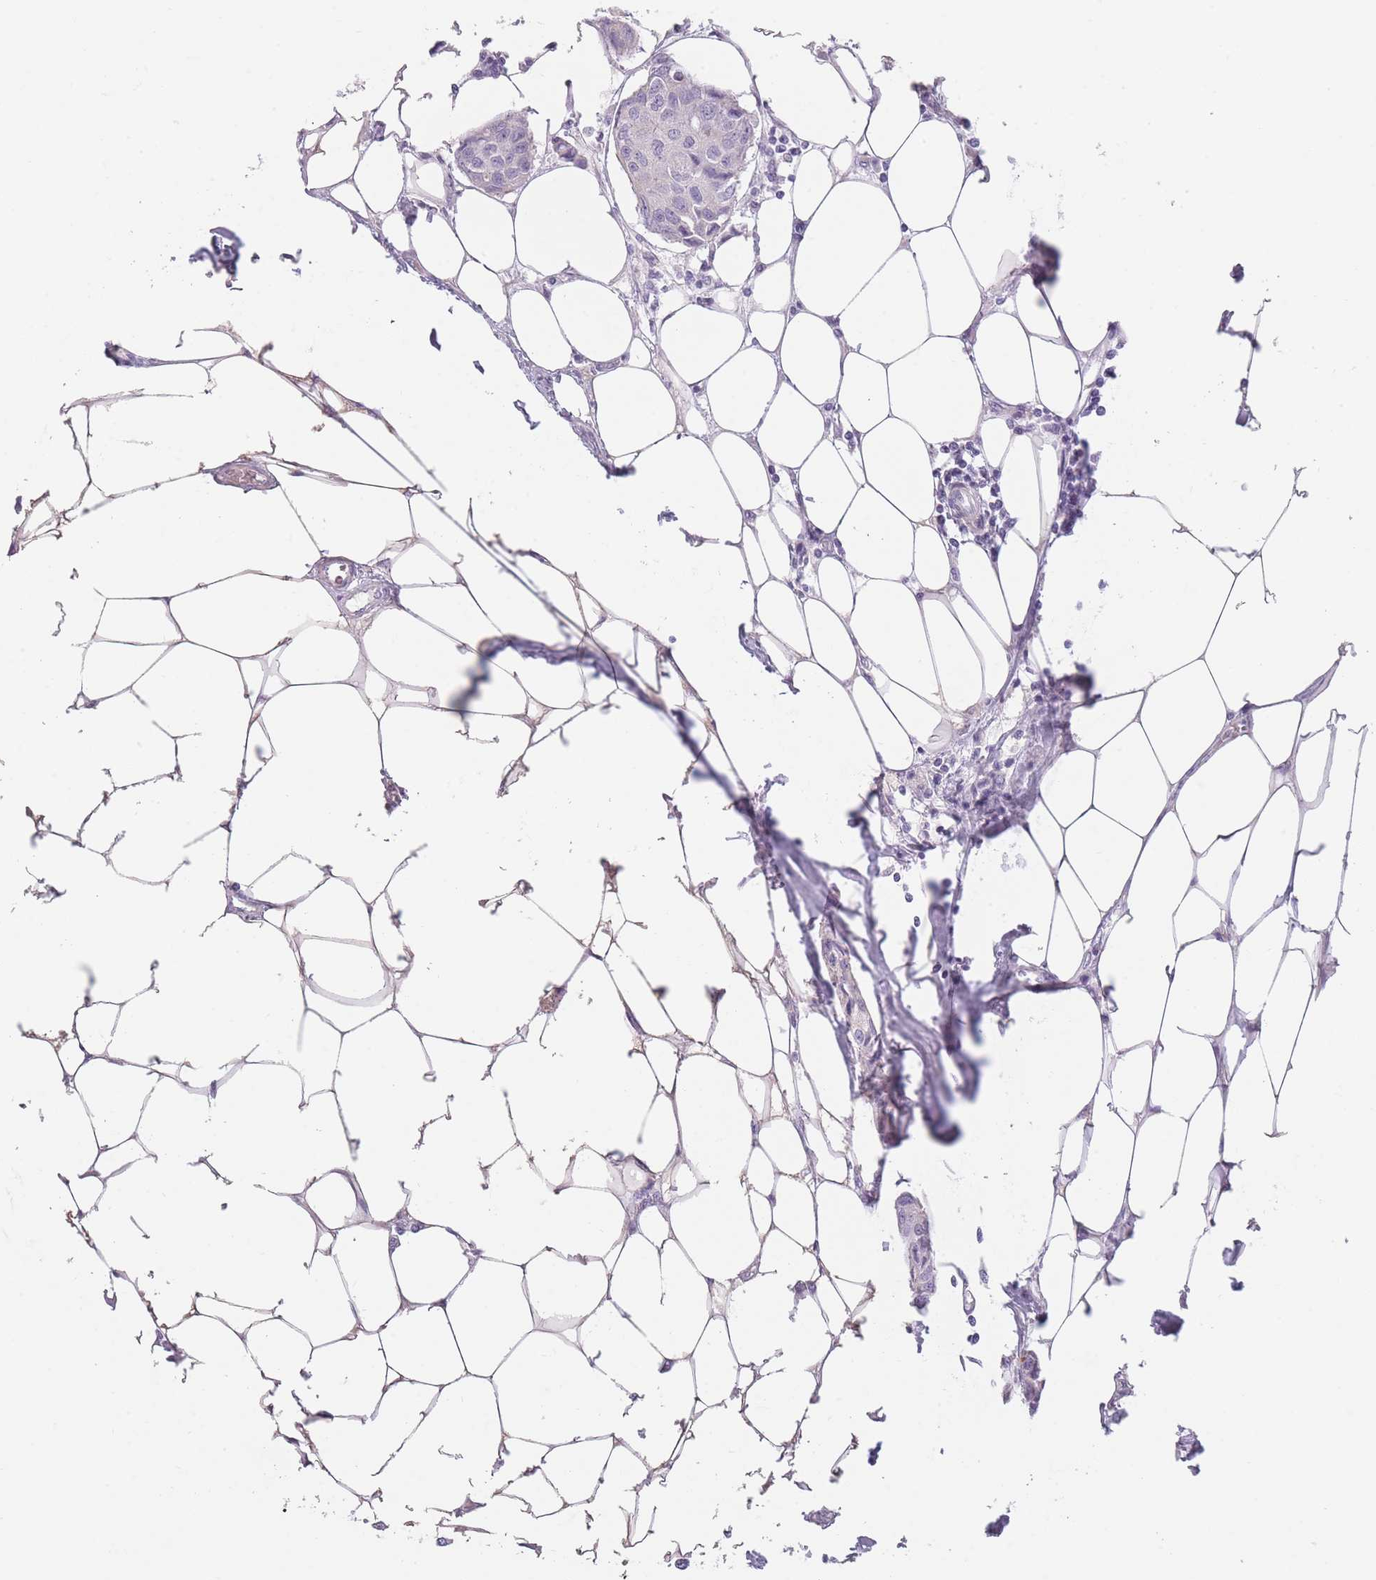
{"staining": {"intensity": "negative", "quantity": "none", "location": "none"}, "tissue": "breast cancer", "cell_type": "Tumor cells", "image_type": "cancer", "snomed": [{"axis": "morphology", "description": "Duct carcinoma"}, {"axis": "topography", "description": "Breast"}, {"axis": "topography", "description": "Lymph node"}], "caption": "High power microscopy micrograph of an IHC photomicrograph of infiltrating ductal carcinoma (breast), revealing no significant positivity in tumor cells. The staining is performed using DAB (3,3'-diaminobenzidine) brown chromogen with nuclei counter-stained in using hematoxylin.", "gene": "TMEM236", "patient": {"sex": "female", "age": 80}}